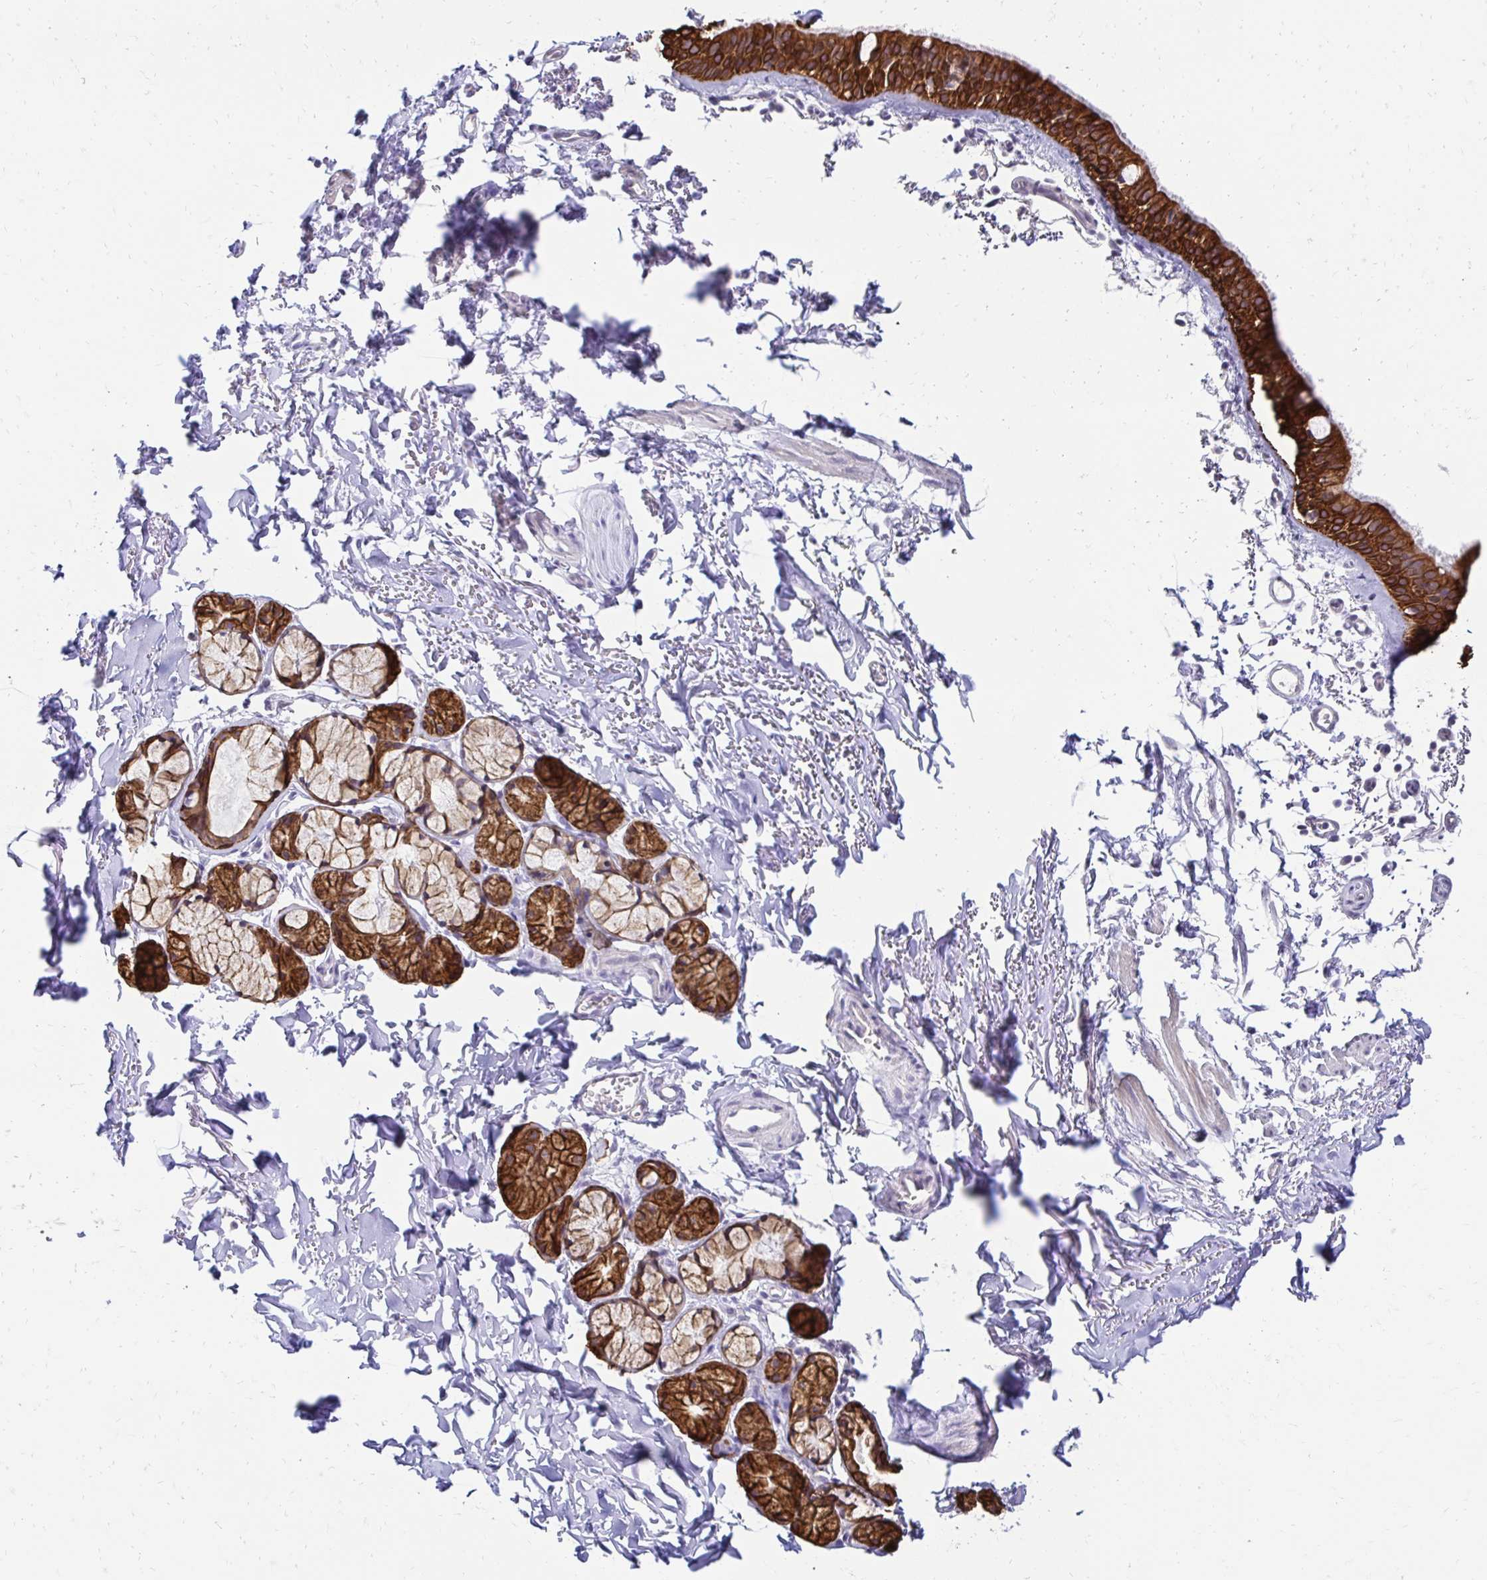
{"staining": {"intensity": "strong", "quantity": ">75%", "location": "cytoplasmic/membranous"}, "tissue": "bronchus", "cell_type": "Respiratory epithelial cells", "image_type": "normal", "snomed": [{"axis": "morphology", "description": "Normal tissue, NOS"}, {"axis": "topography", "description": "Cartilage tissue"}, {"axis": "topography", "description": "Bronchus"}, {"axis": "topography", "description": "Peripheral nerve tissue"}], "caption": "DAB immunohistochemical staining of normal bronchus shows strong cytoplasmic/membranous protein positivity in about >75% of respiratory epithelial cells.", "gene": "C1QTNF2", "patient": {"sex": "female", "age": 59}}